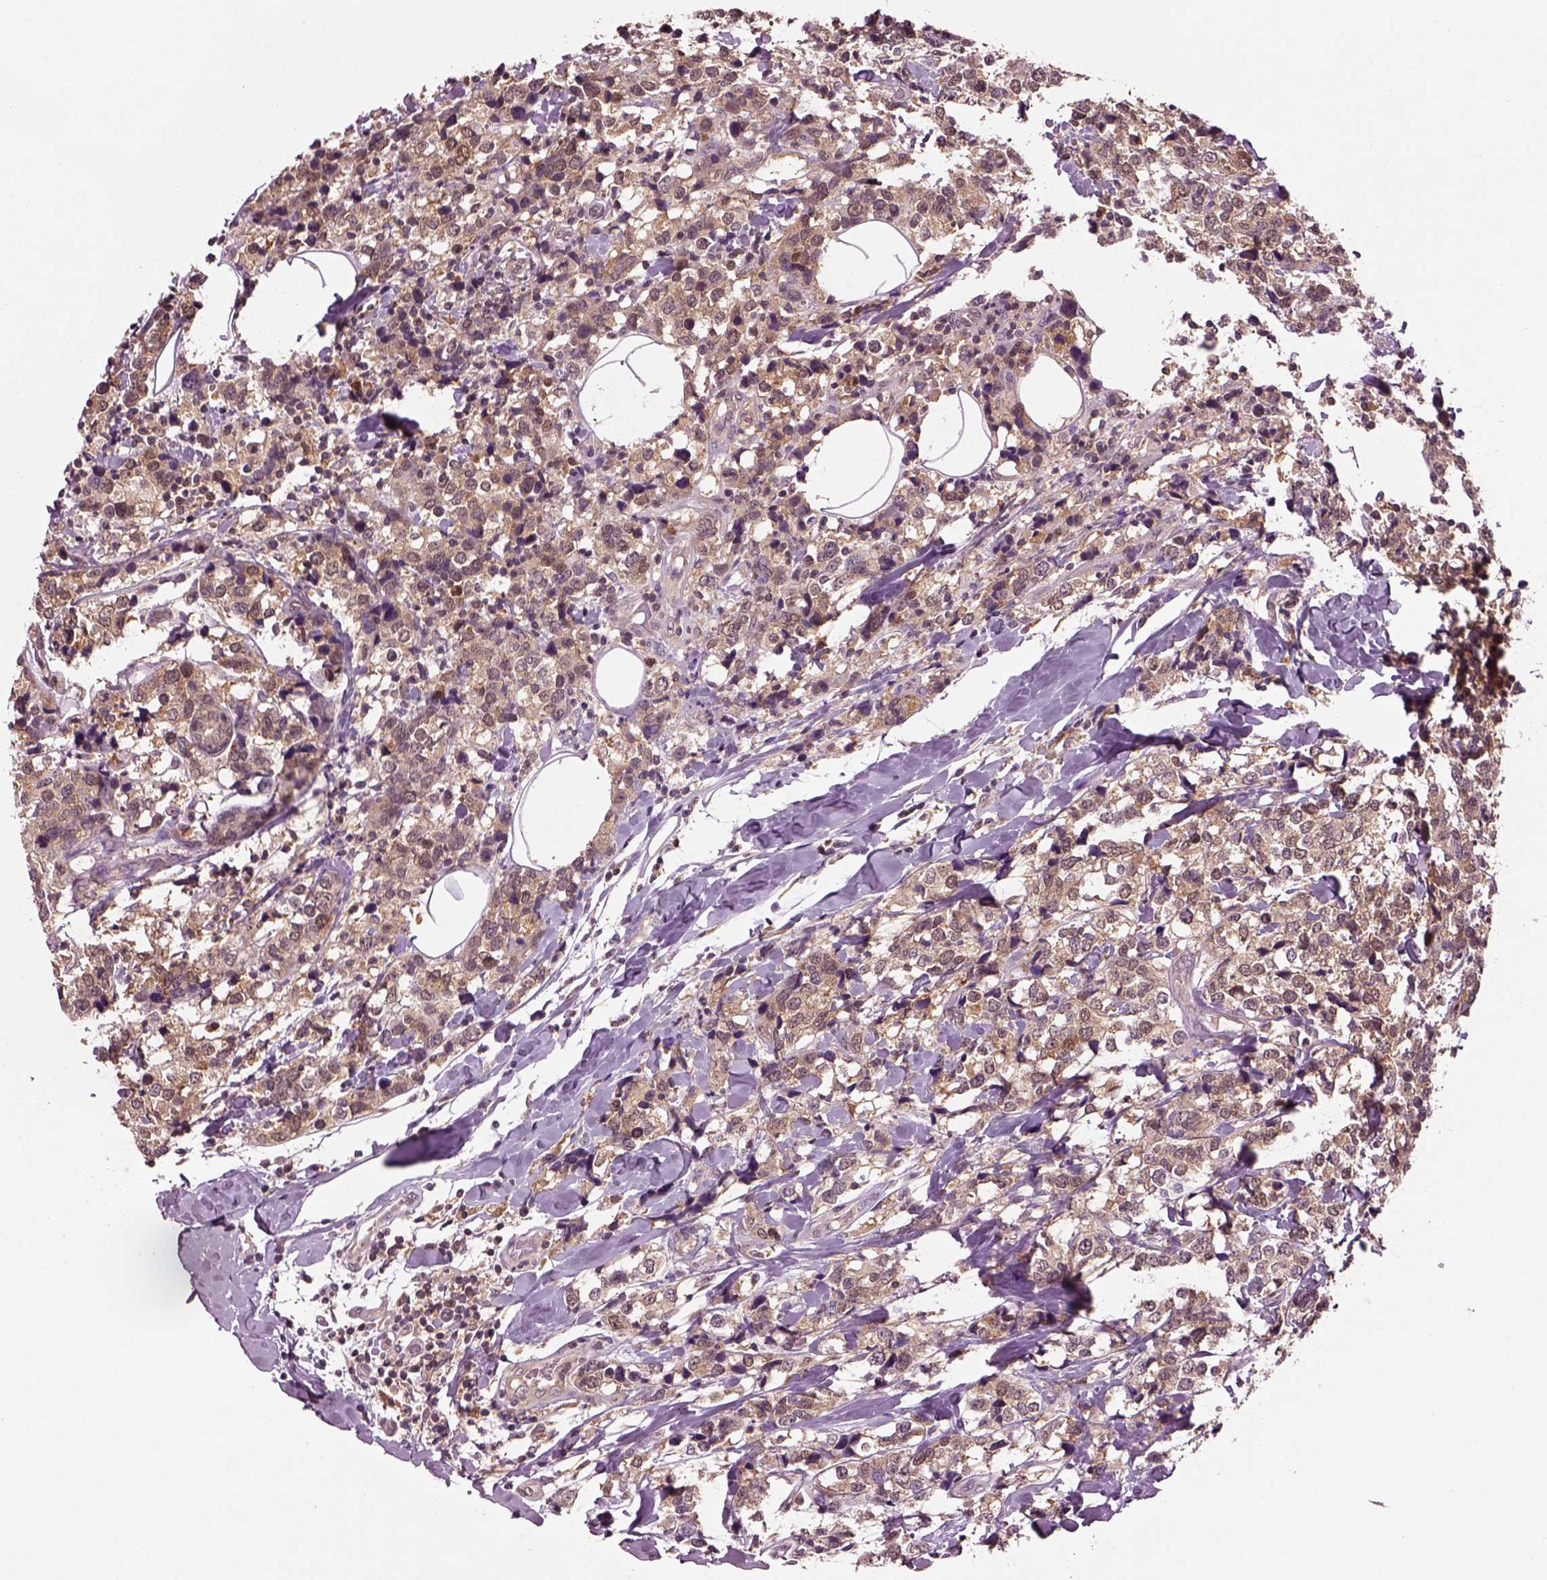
{"staining": {"intensity": "weak", "quantity": ">75%", "location": "cytoplasmic/membranous,nuclear"}, "tissue": "breast cancer", "cell_type": "Tumor cells", "image_type": "cancer", "snomed": [{"axis": "morphology", "description": "Lobular carcinoma"}, {"axis": "topography", "description": "Breast"}], "caption": "Brown immunohistochemical staining in breast lobular carcinoma shows weak cytoplasmic/membranous and nuclear expression in about >75% of tumor cells. The staining is performed using DAB brown chromogen to label protein expression. The nuclei are counter-stained blue using hematoxylin.", "gene": "MDP1", "patient": {"sex": "female", "age": 59}}